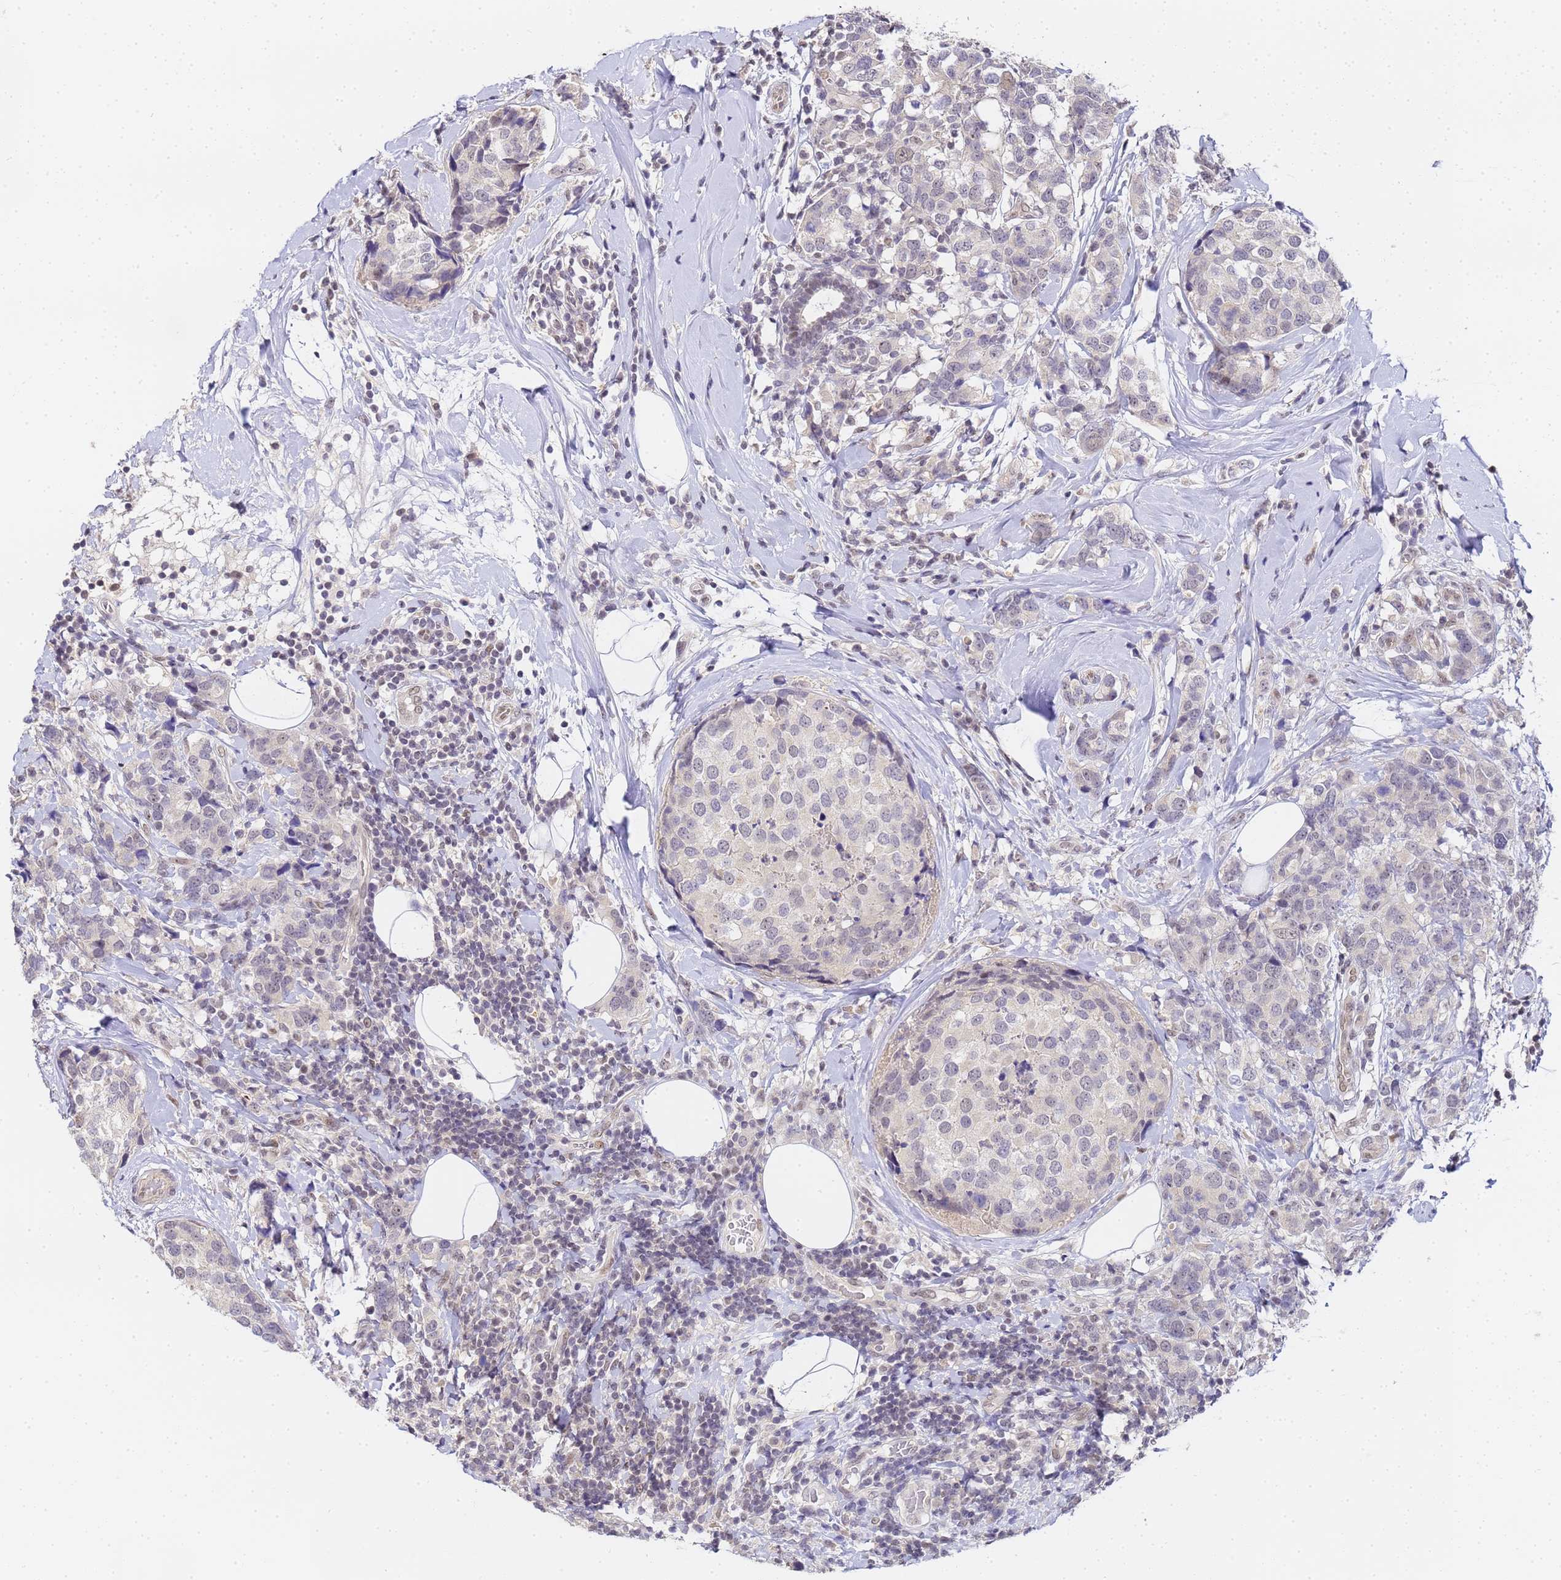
{"staining": {"intensity": "negative", "quantity": "none", "location": "none"}, "tissue": "breast cancer", "cell_type": "Tumor cells", "image_type": "cancer", "snomed": [{"axis": "morphology", "description": "Lobular carcinoma"}, {"axis": "topography", "description": "Breast"}], "caption": "IHC micrograph of neoplastic tissue: breast lobular carcinoma stained with DAB demonstrates no significant protein expression in tumor cells.", "gene": "LSM3", "patient": {"sex": "female", "age": 59}}